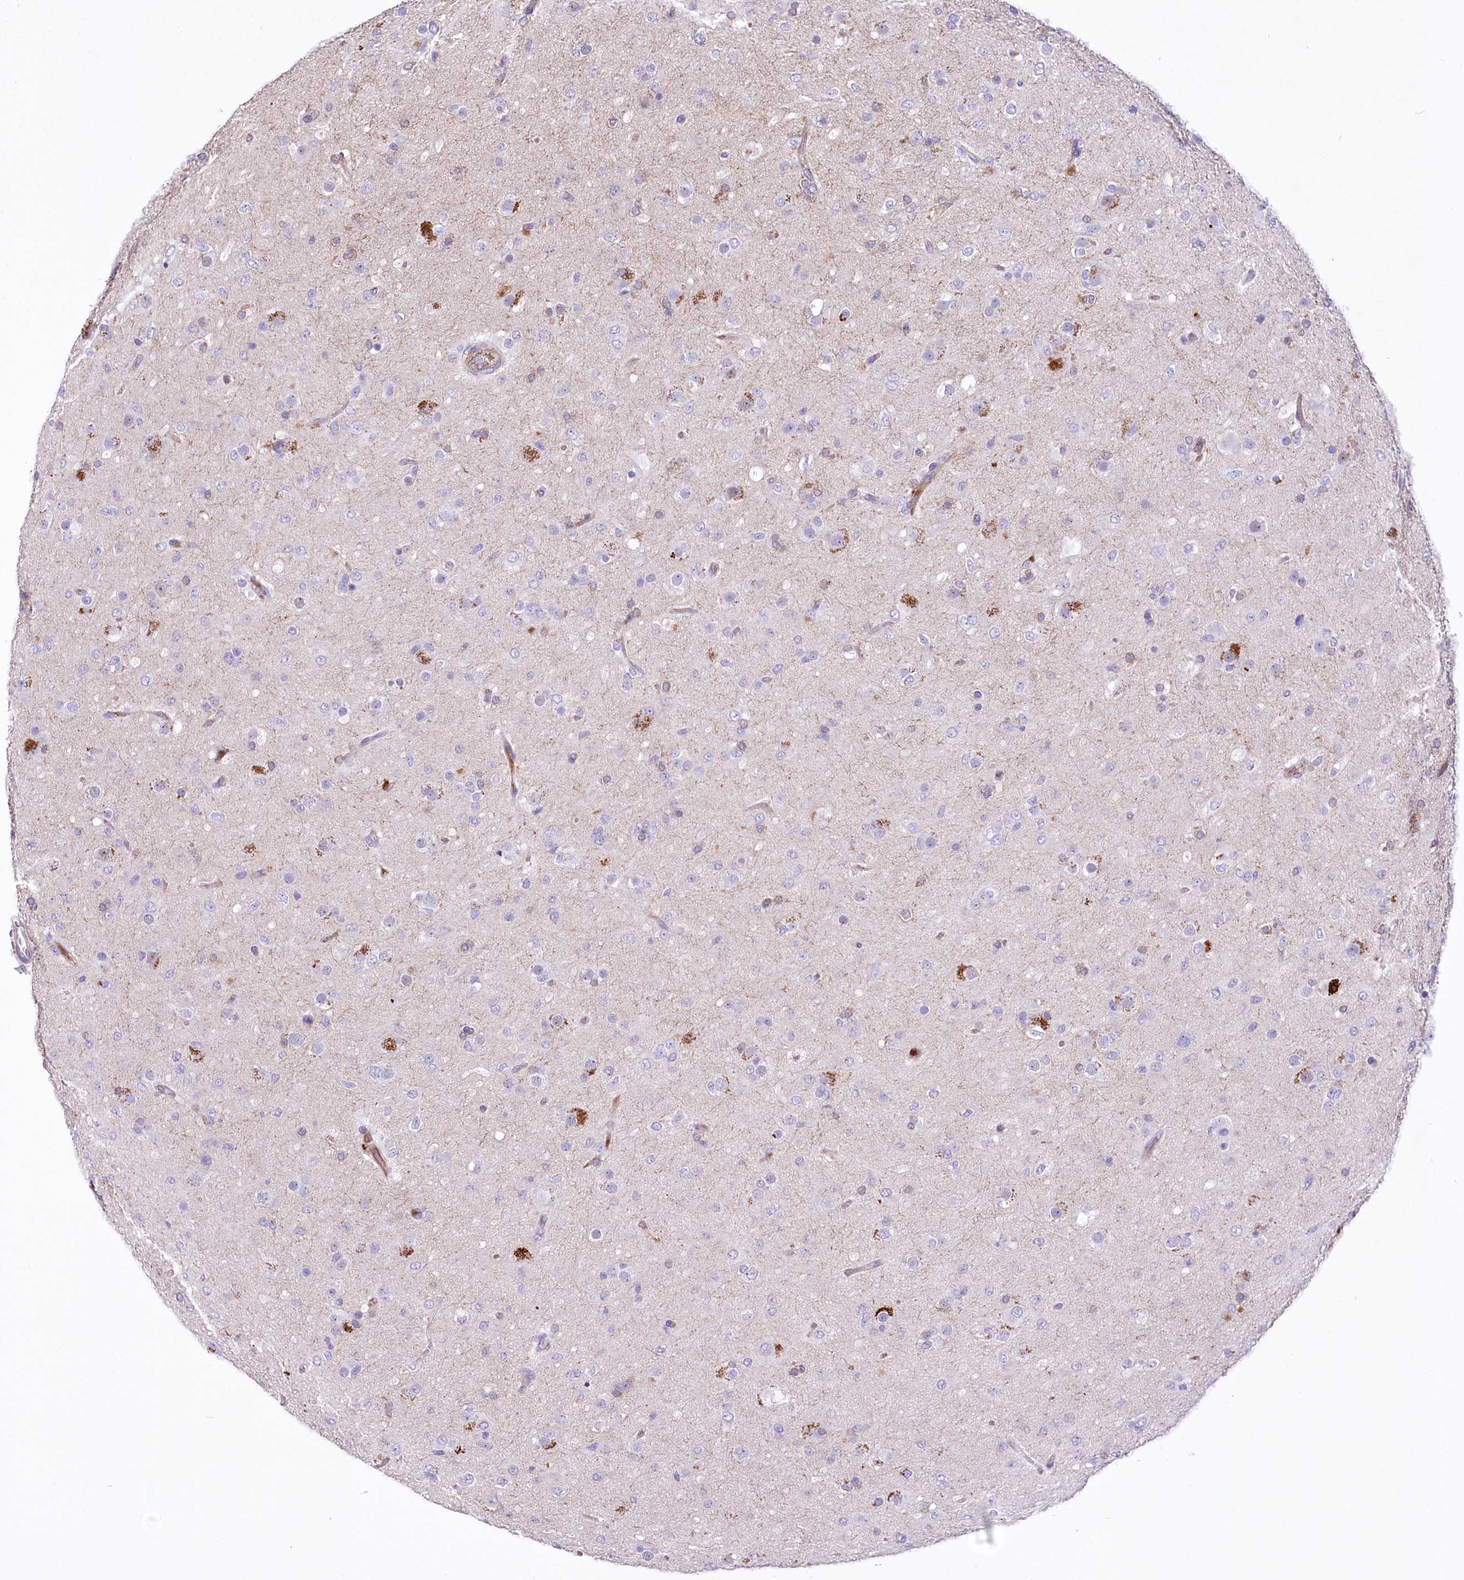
{"staining": {"intensity": "negative", "quantity": "none", "location": "none"}, "tissue": "glioma", "cell_type": "Tumor cells", "image_type": "cancer", "snomed": [{"axis": "morphology", "description": "Glioma, malignant, Low grade"}, {"axis": "topography", "description": "Brain"}], "caption": "DAB (3,3'-diaminobenzidine) immunohistochemical staining of glioma reveals no significant staining in tumor cells.", "gene": "CEP164", "patient": {"sex": "male", "age": 65}}